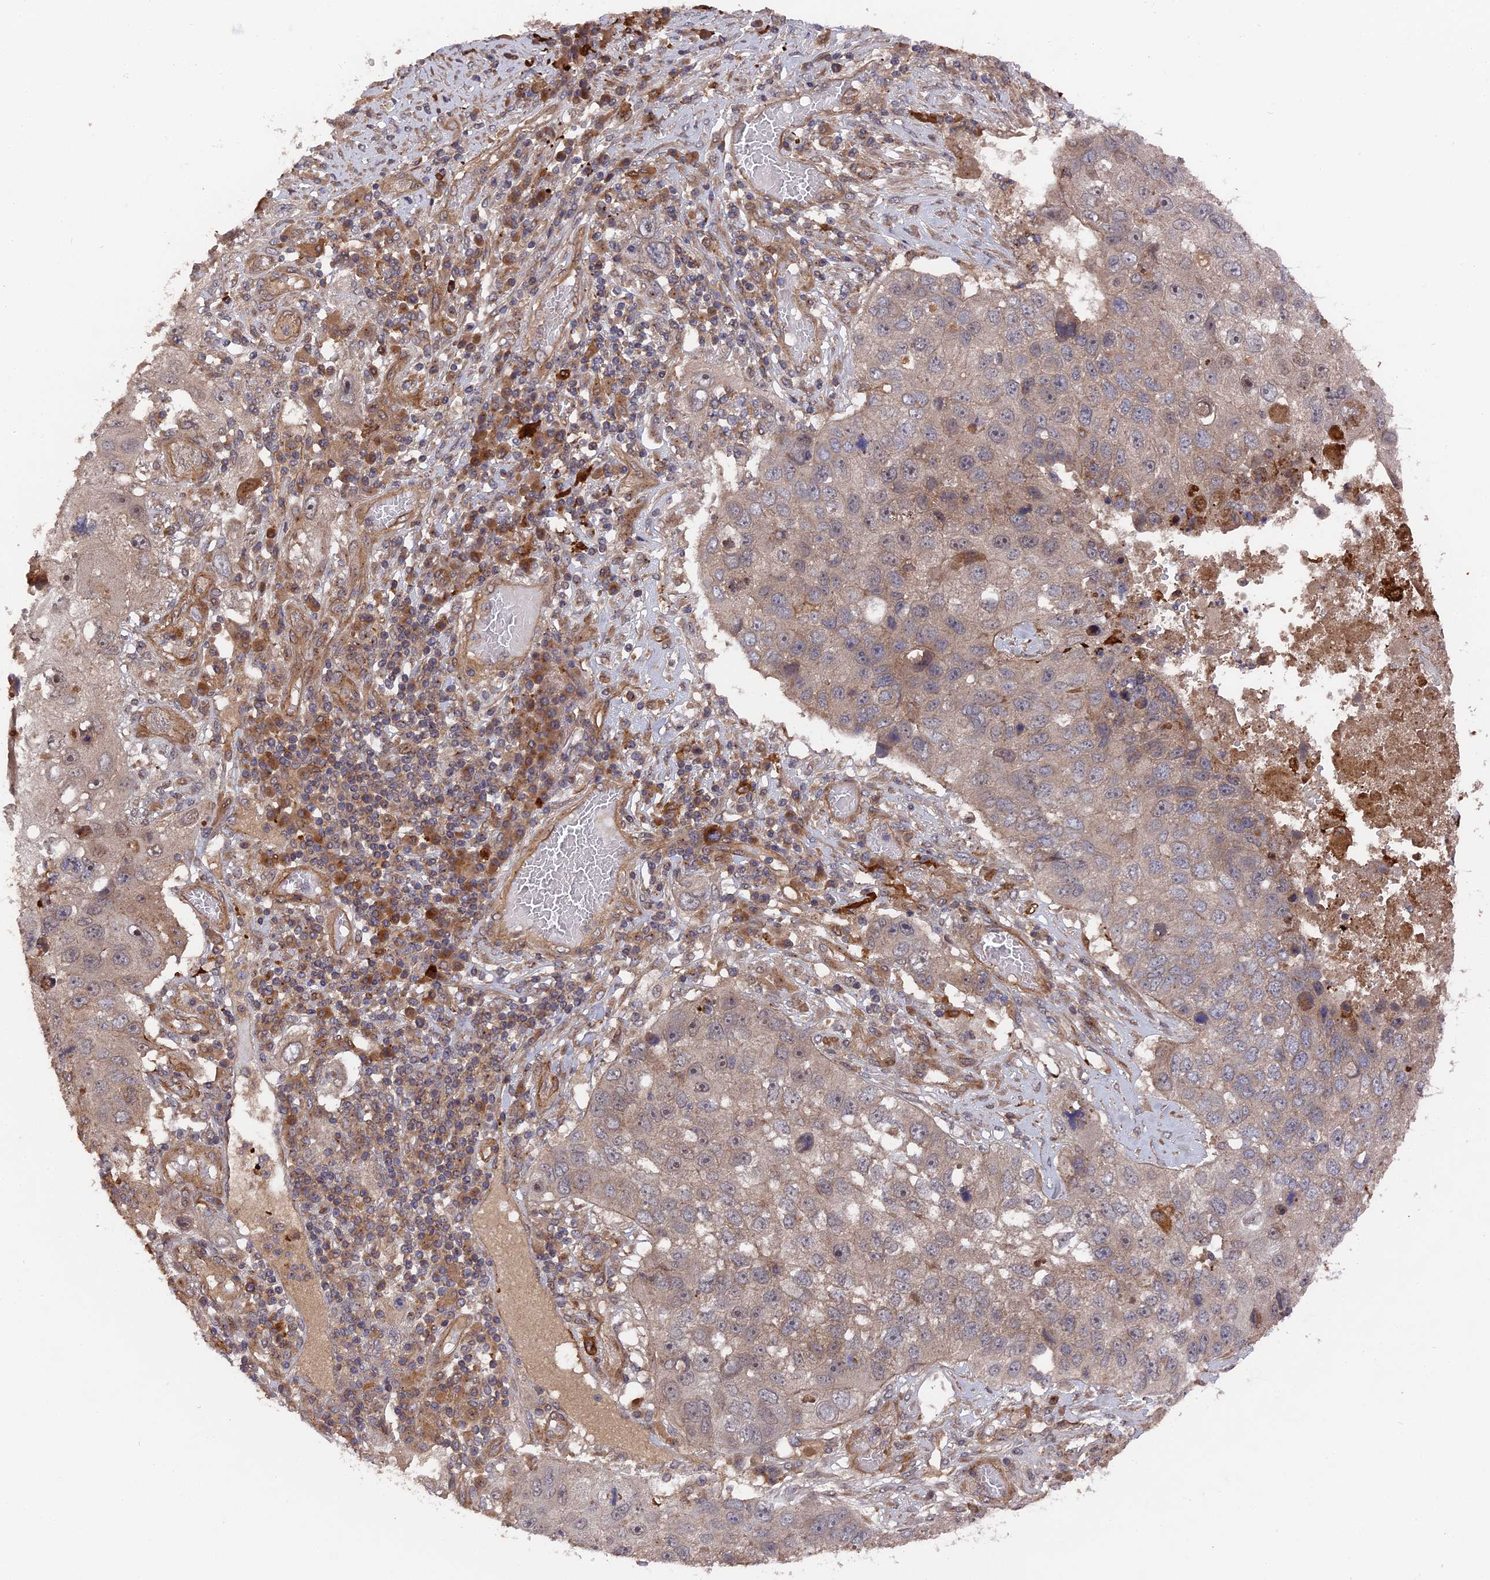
{"staining": {"intensity": "negative", "quantity": "none", "location": "none"}, "tissue": "lung cancer", "cell_type": "Tumor cells", "image_type": "cancer", "snomed": [{"axis": "morphology", "description": "Squamous cell carcinoma, NOS"}, {"axis": "topography", "description": "Lung"}], "caption": "Tumor cells are negative for protein expression in human squamous cell carcinoma (lung).", "gene": "DEF8", "patient": {"sex": "male", "age": 61}}